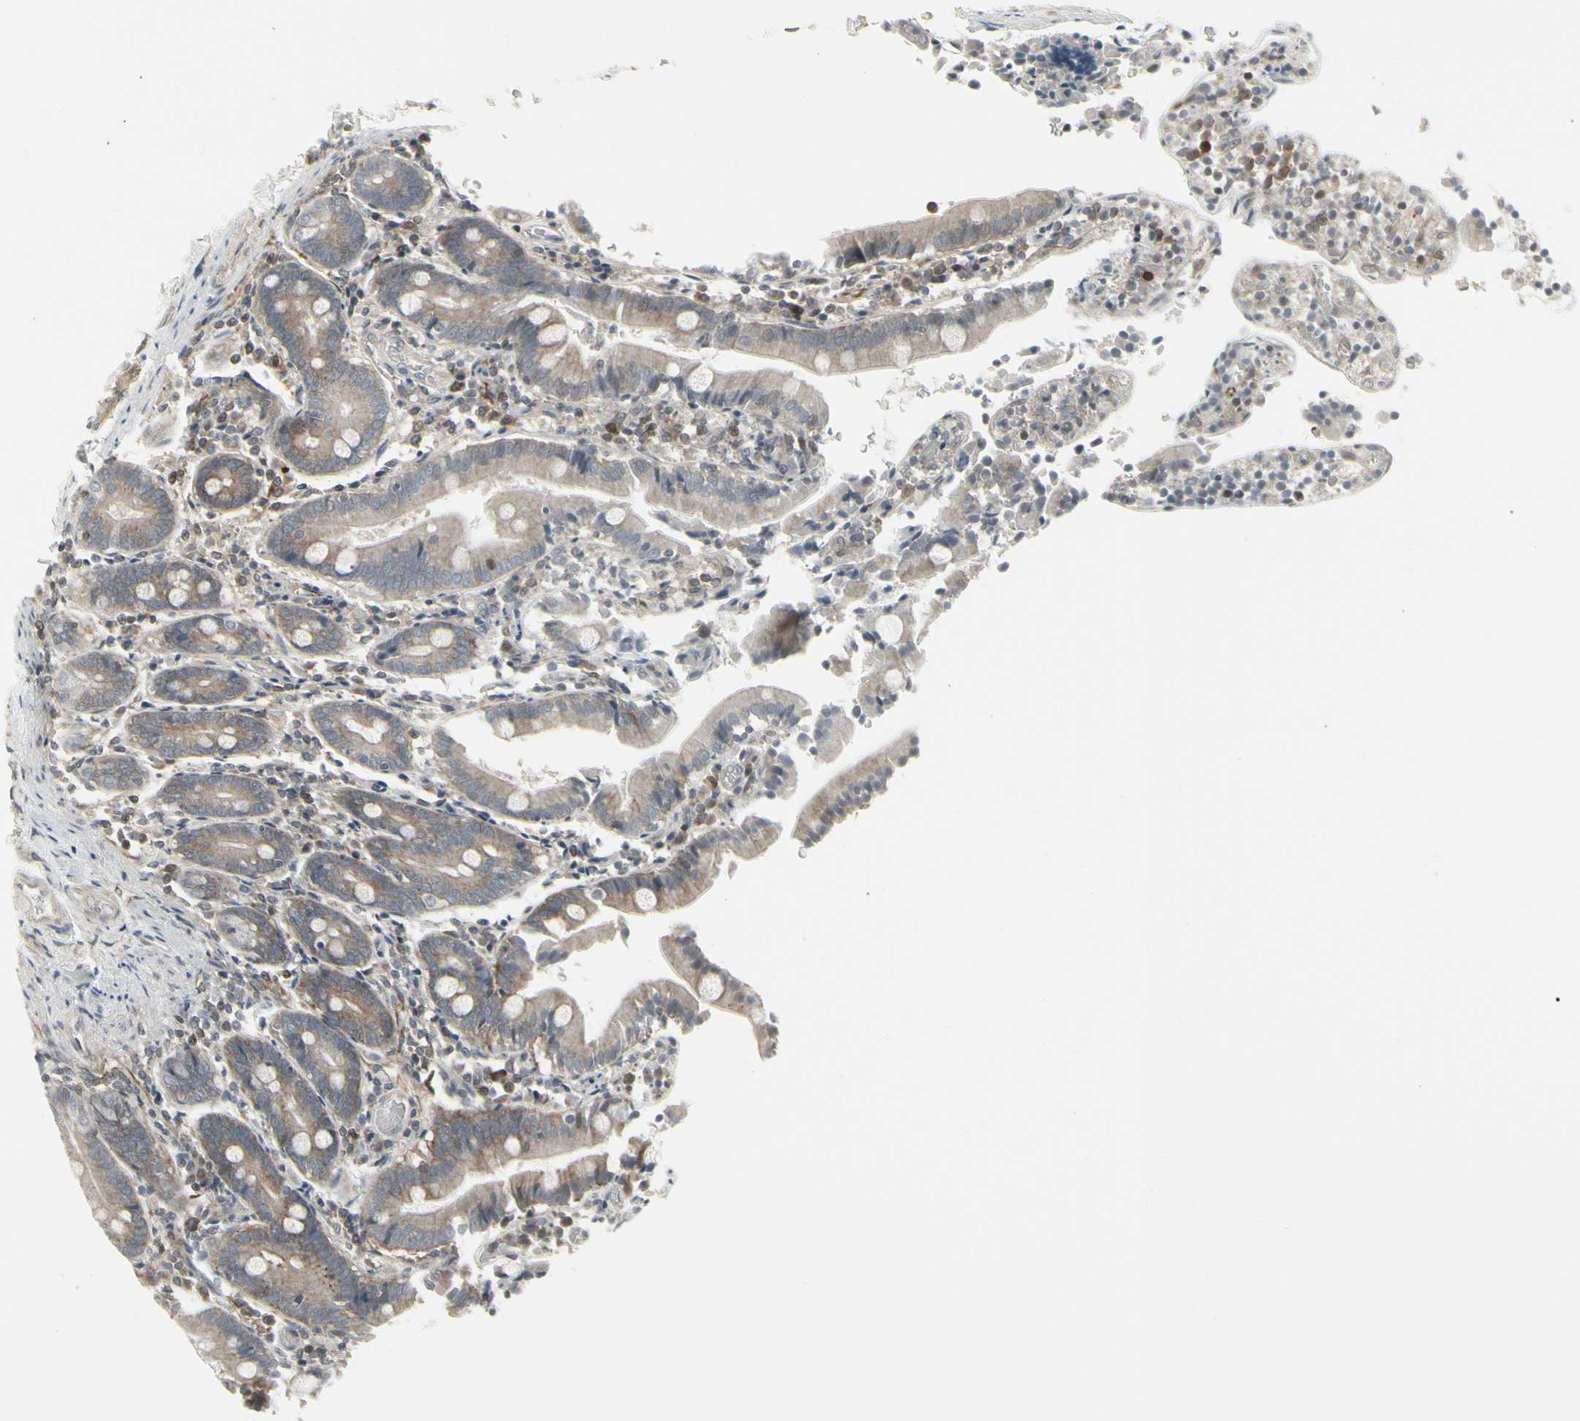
{"staining": {"intensity": "weak", "quantity": ">75%", "location": "cytoplasmic/membranous"}, "tissue": "duodenum", "cell_type": "Glandular cells", "image_type": "normal", "snomed": [{"axis": "morphology", "description": "Normal tissue, NOS"}, {"axis": "topography", "description": "Duodenum"}], "caption": "A high-resolution photomicrograph shows IHC staining of benign duodenum, which exhibits weak cytoplasmic/membranous staining in approximately >75% of glandular cells. (brown staining indicates protein expression, while blue staining denotes nuclei).", "gene": "IGFBP6", "patient": {"sex": "female", "age": 53}}